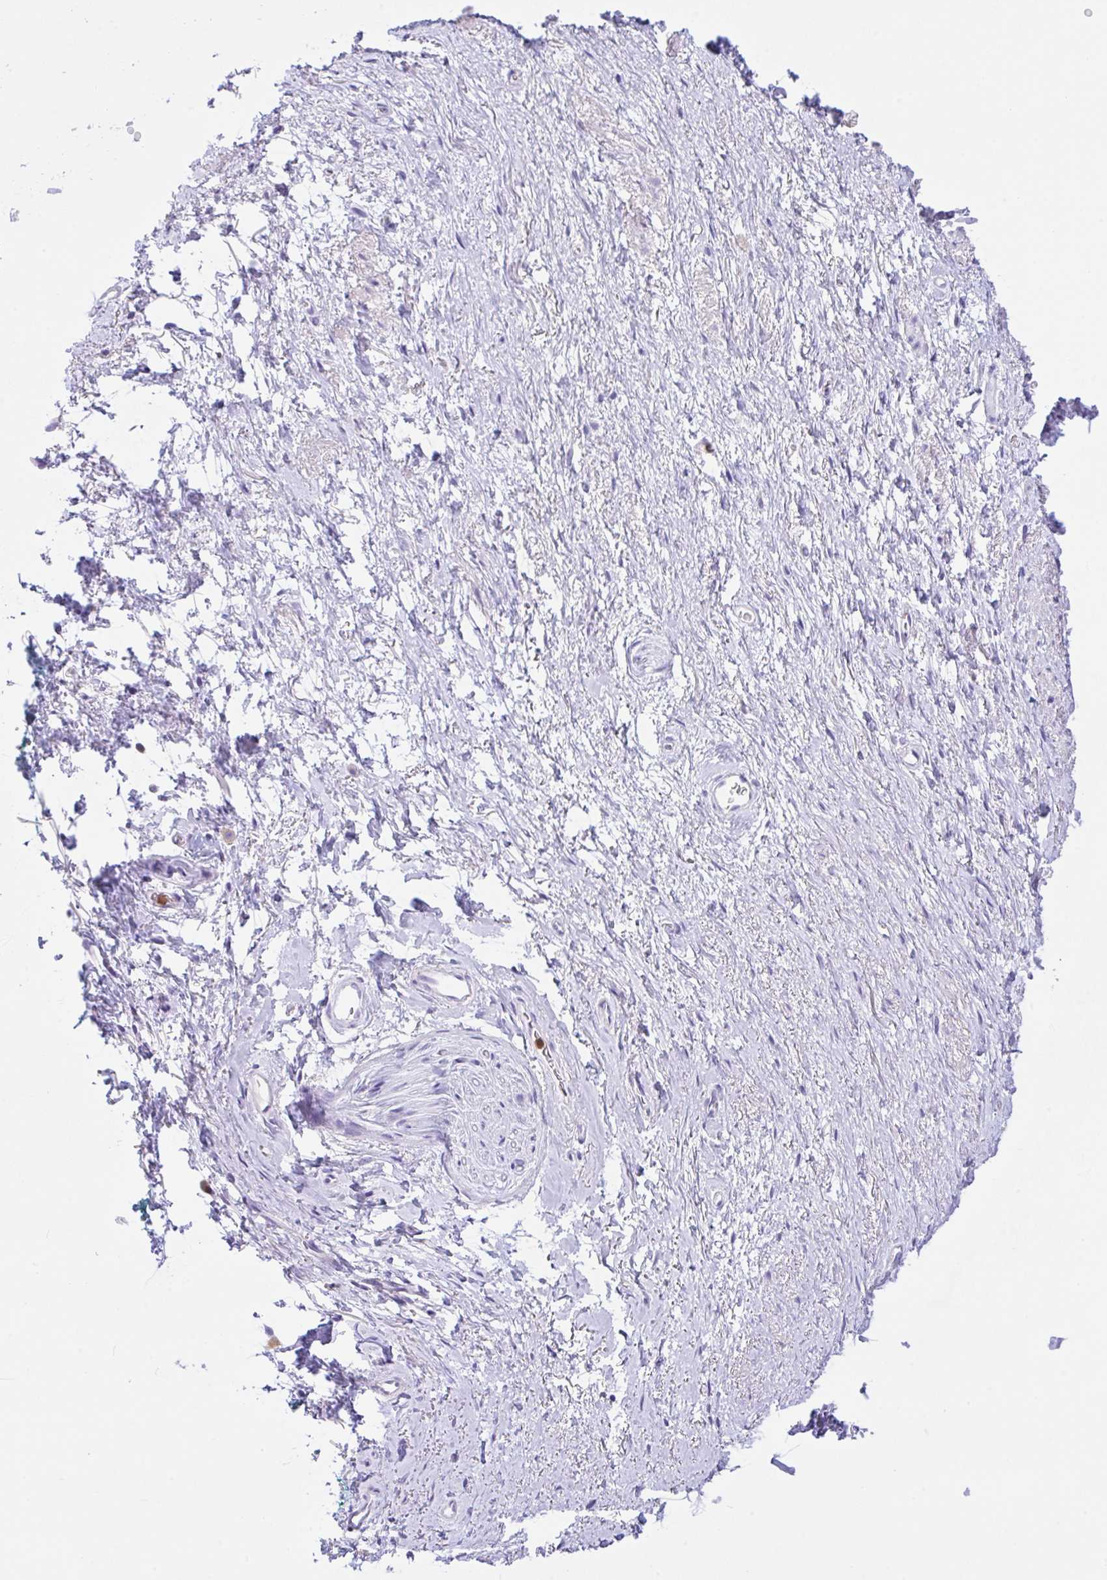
{"staining": {"intensity": "negative", "quantity": "none", "location": "none"}, "tissue": "adipose tissue", "cell_type": "Adipocytes", "image_type": "normal", "snomed": [{"axis": "morphology", "description": "Normal tissue, NOS"}, {"axis": "topography", "description": "Vulva"}, {"axis": "topography", "description": "Peripheral nerve tissue"}], "caption": "Adipose tissue was stained to show a protein in brown. There is no significant staining in adipocytes. (DAB immunohistochemistry (IHC) with hematoxylin counter stain).", "gene": "NCF1", "patient": {"sex": "female", "age": 66}}